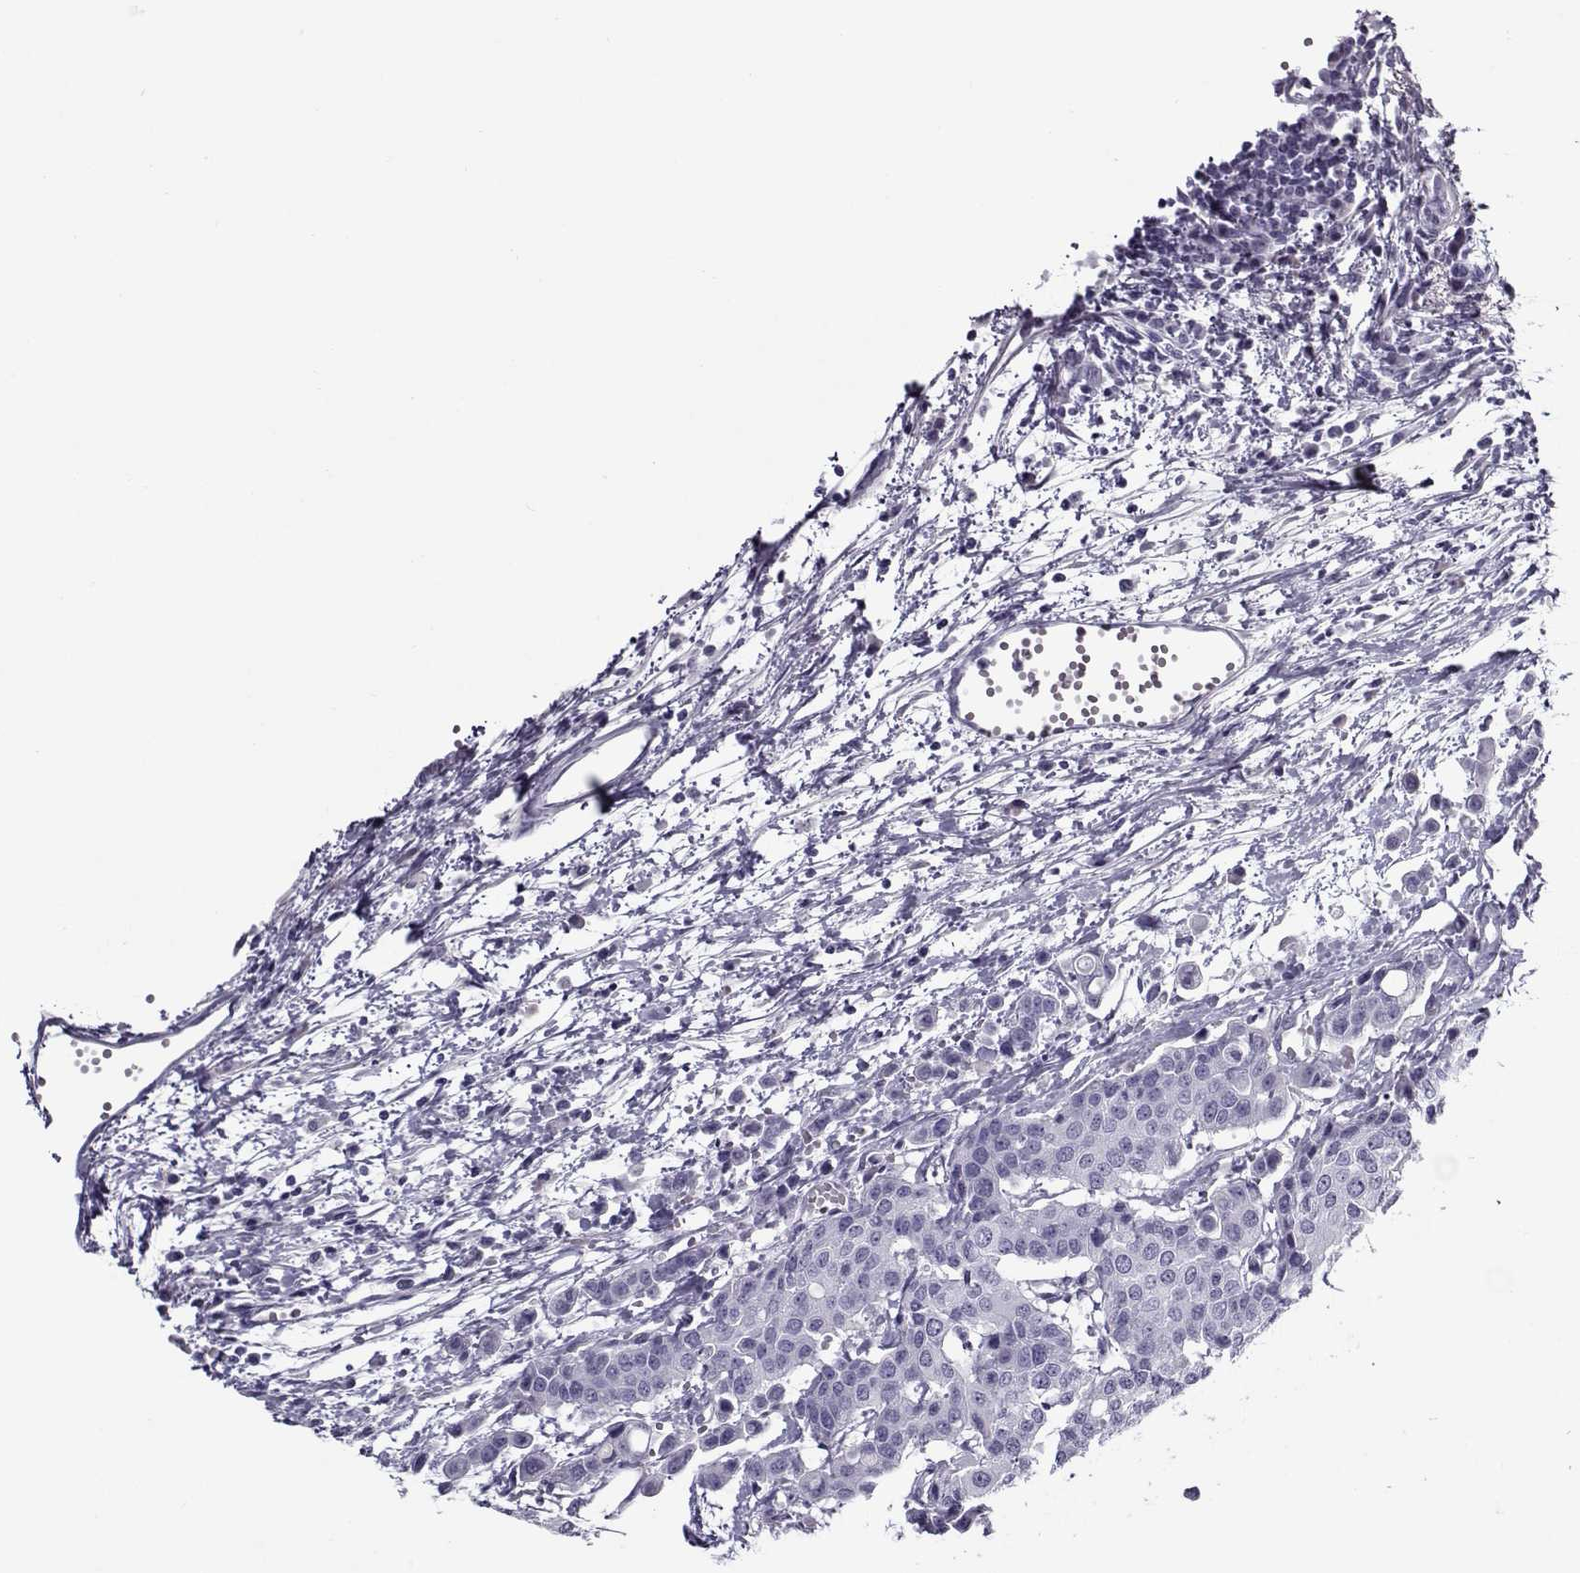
{"staining": {"intensity": "negative", "quantity": "none", "location": "none"}, "tissue": "carcinoid", "cell_type": "Tumor cells", "image_type": "cancer", "snomed": [{"axis": "morphology", "description": "Carcinoid, malignant, NOS"}, {"axis": "topography", "description": "Colon"}], "caption": "Histopathology image shows no significant protein staining in tumor cells of carcinoid. (DAB IHC with hematoxylin counter stain).", "gene": "GAGE2A", "patient": {"sex": "male", "age": 81}}